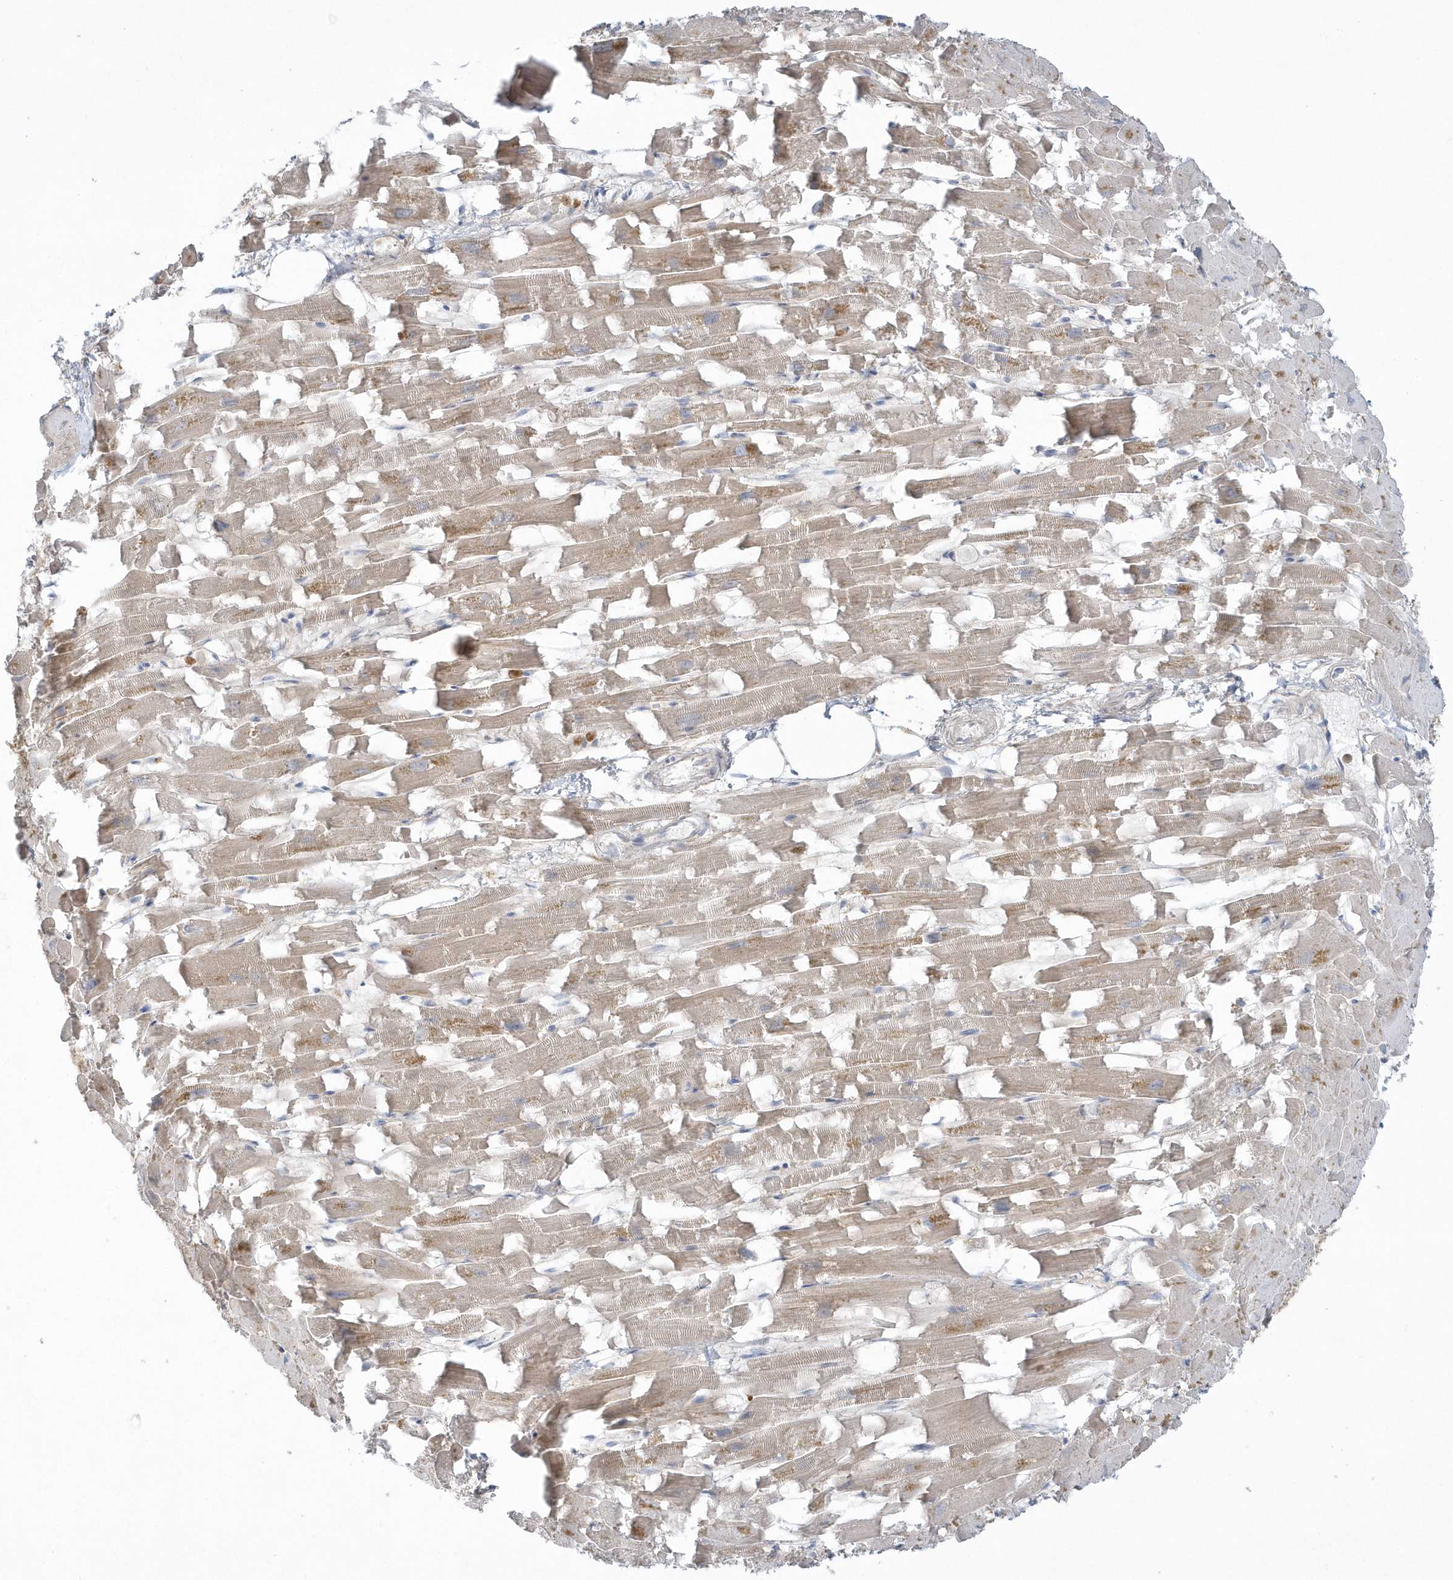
{"staining": {"intensity": "weak", "quantity": ">75%", "location": "cytoplasmic/membranous"}, "tissue": "heart muscle", "cell_type": "Cardiomyocytes", "image_type": "normal", "snomed": [{"axis": "morphology", "description": "Normal tissue, NOS"}, {"axis": "topography", "description": "Heart"}], "caption": "About >75% of cardiomyocytes in benign heart muscle display weak cytoplasmic/membranous protein staining as visualized by brown immunohistochemical staining.", "gene": "DNAJC18", "patient": {"sex": "female", "age": 64}}